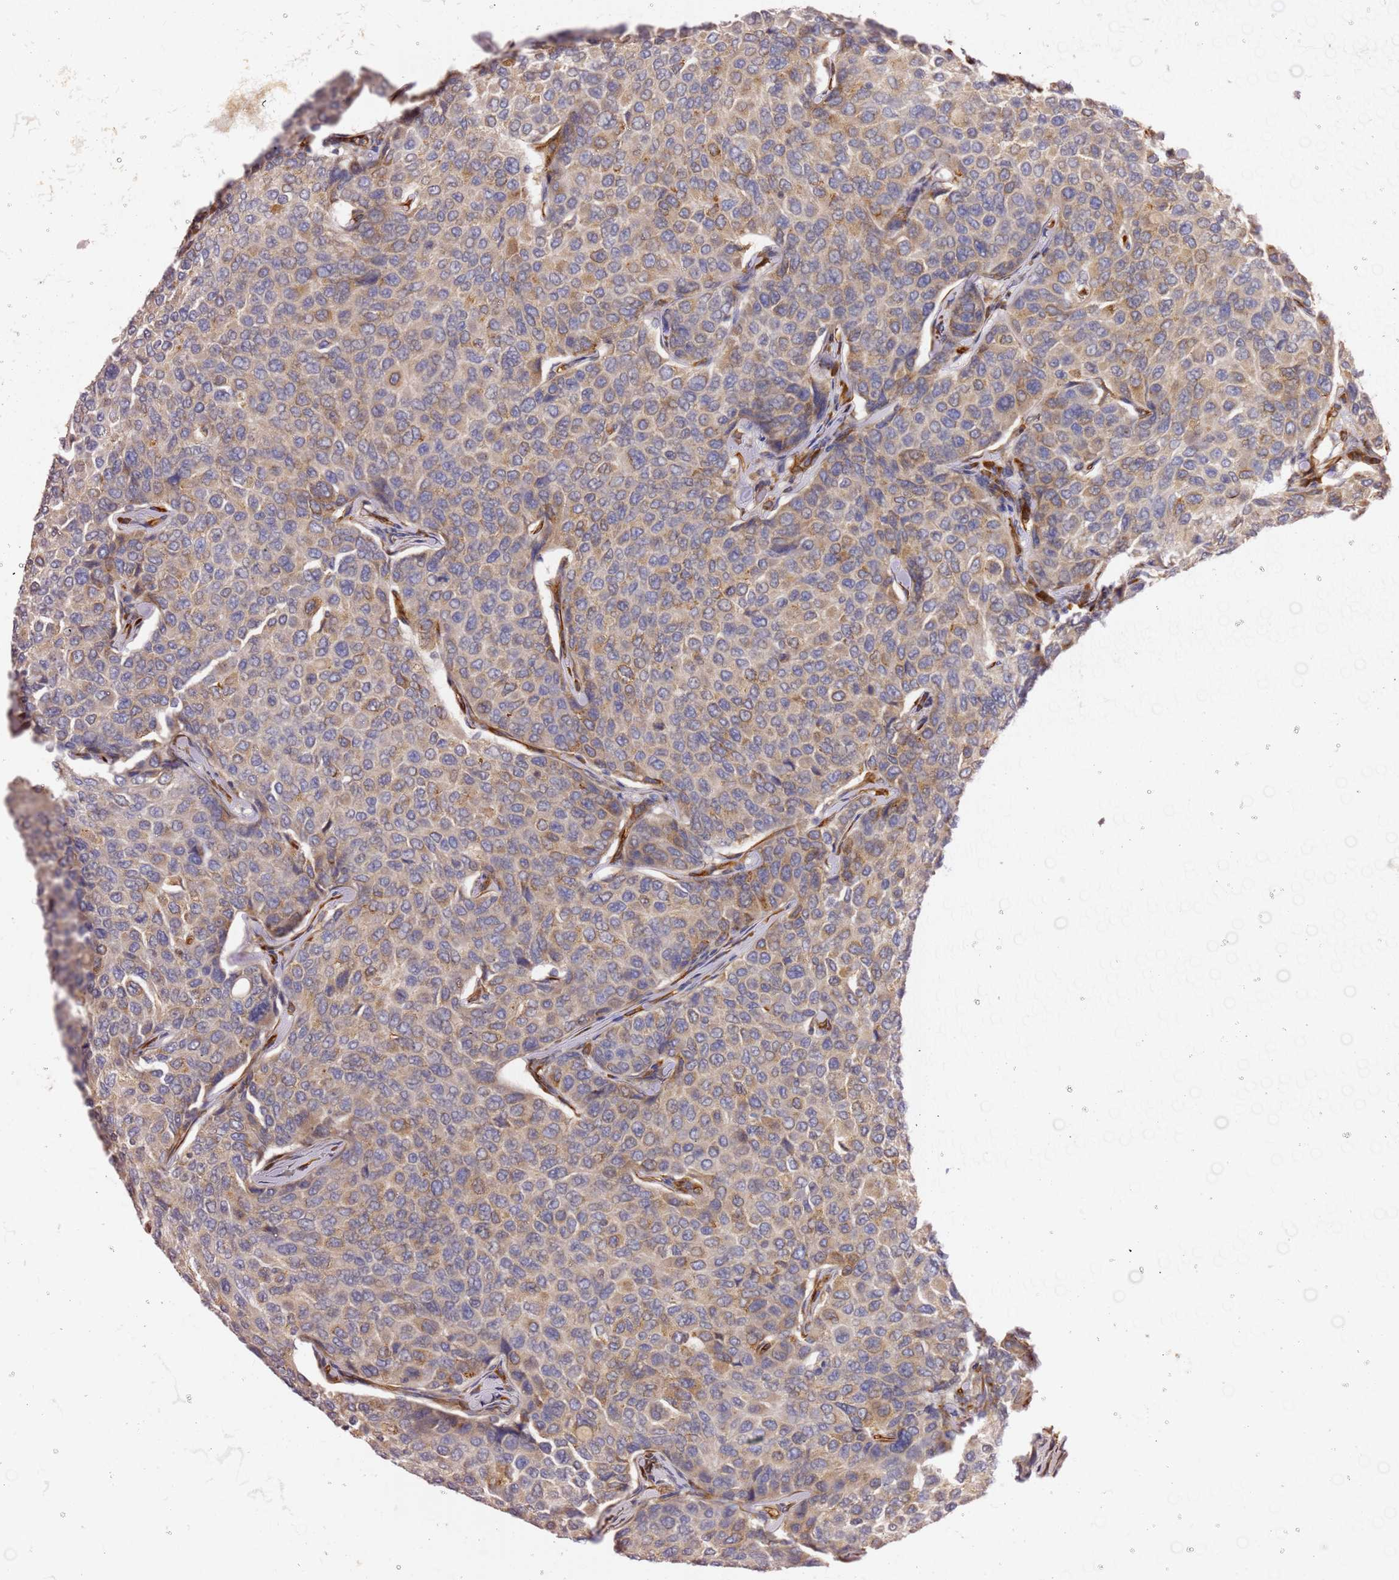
{"staining": {"intensity": "moderate", "quantity": "25%-75%", "location": "cytoplasmic/membranous"}, "tissue": "breast cancer", "cell_type": "Tumor cells", "image_type": "cancer", "snomed": [{"axis": "morphology", "description": "Duct carcinoma"}, {"axis": "topography", "description": "Breast"}], "caption": "Breast cancer stained for a protein (brown) shows moderate cytoplasmic/membranous positive staining in approximately 25%-75% of tumor cells.", "gene": "KIF7", "patient": {"sex": "female", "age": 55}}